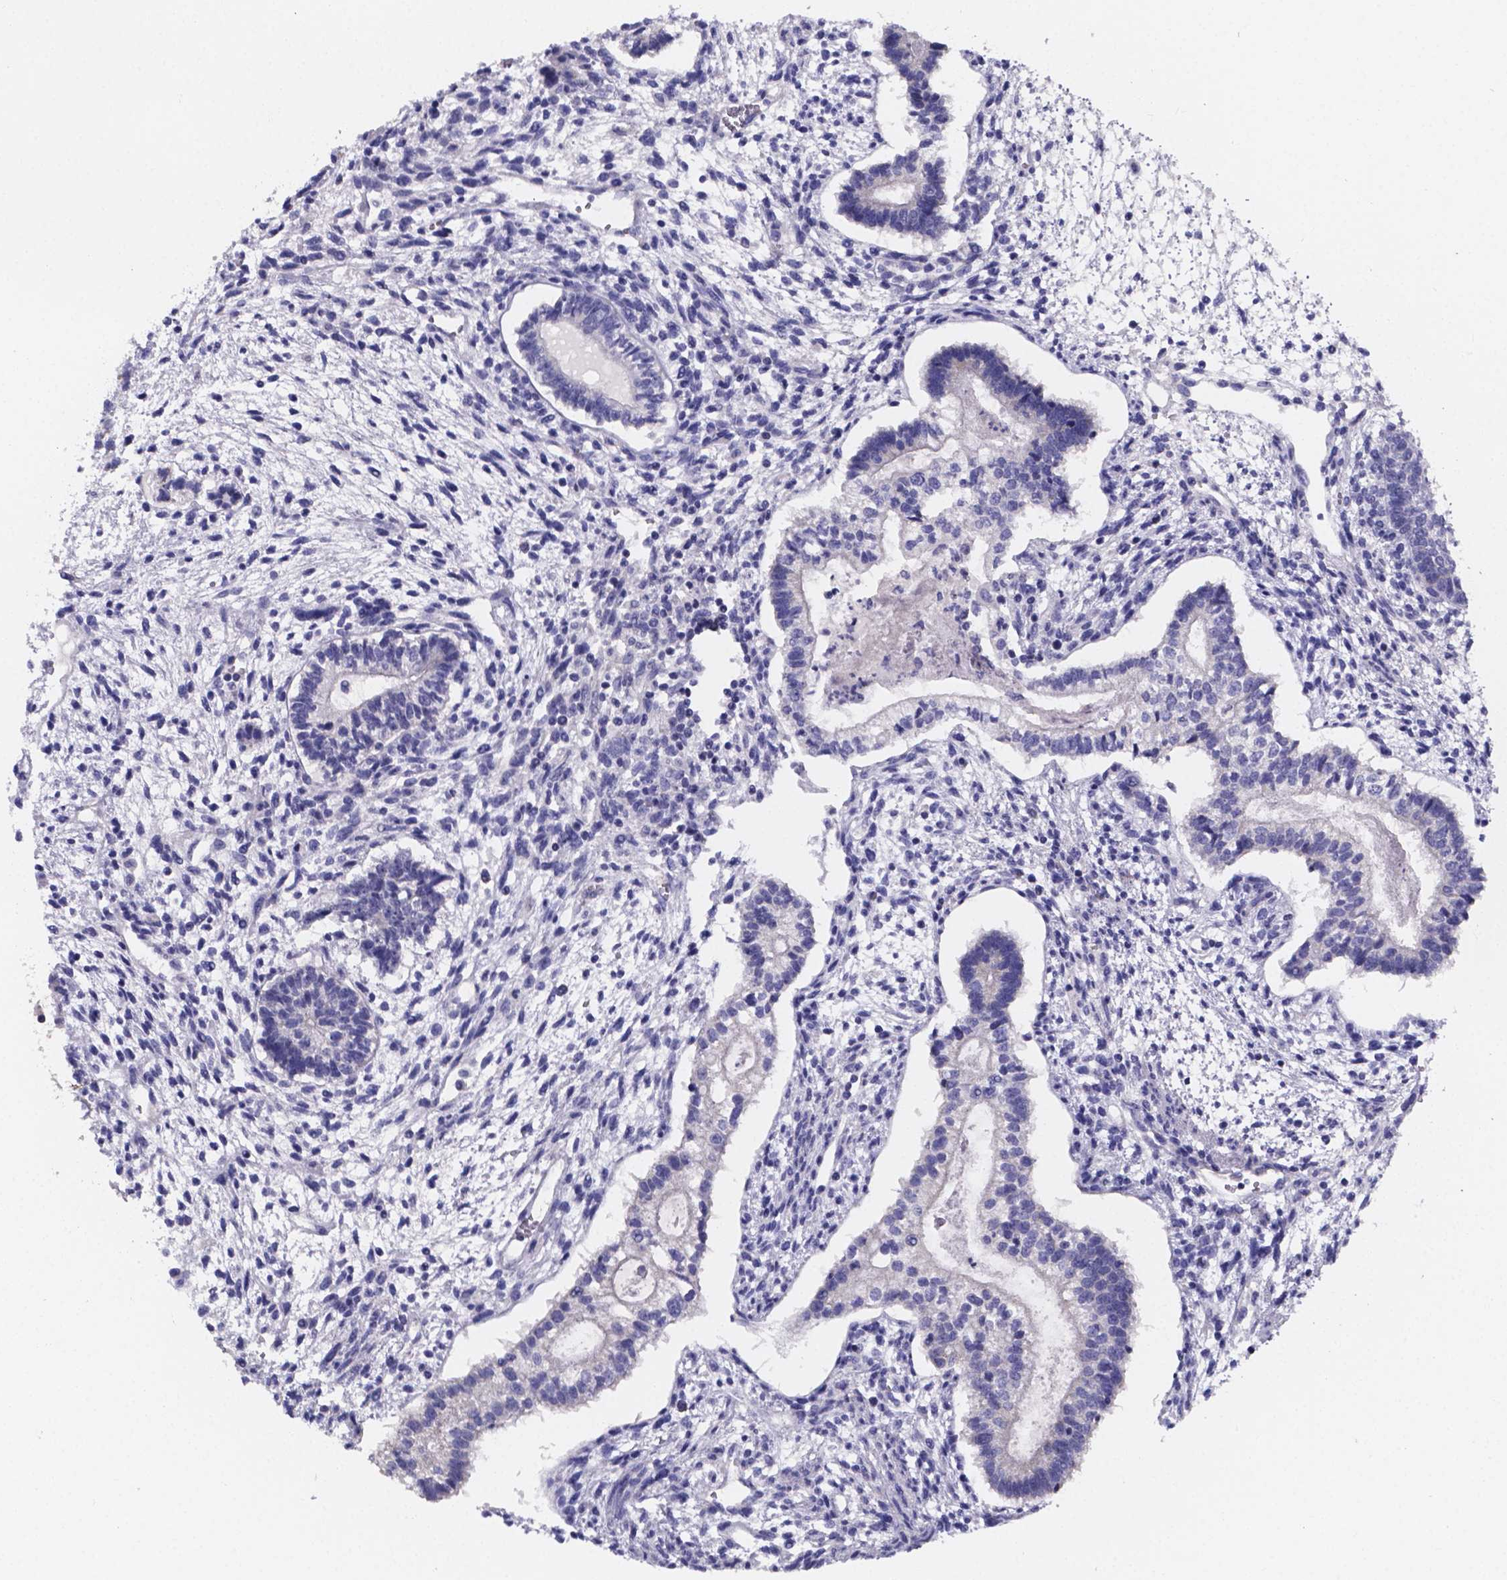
{"staining": {"intensity": "negative", "quantity": "none", "location": "none"}, "tissue": "testis cancer", "cell_type": "Tumor cells", "image_type": "cancer", "snomed": [{"axis": "morphology", "description": "Carcinoma, Embryonal, NOS"}, {"axis": "topography", "description": "Testis"}], "caption": "This is an immunohistochemistry (IHC) micrograph of testis cancer (embryonal carcinoma). There is no expression in tumor cells.", "gene": "PAH", "patient": {"sex": "male", "age": 37}}